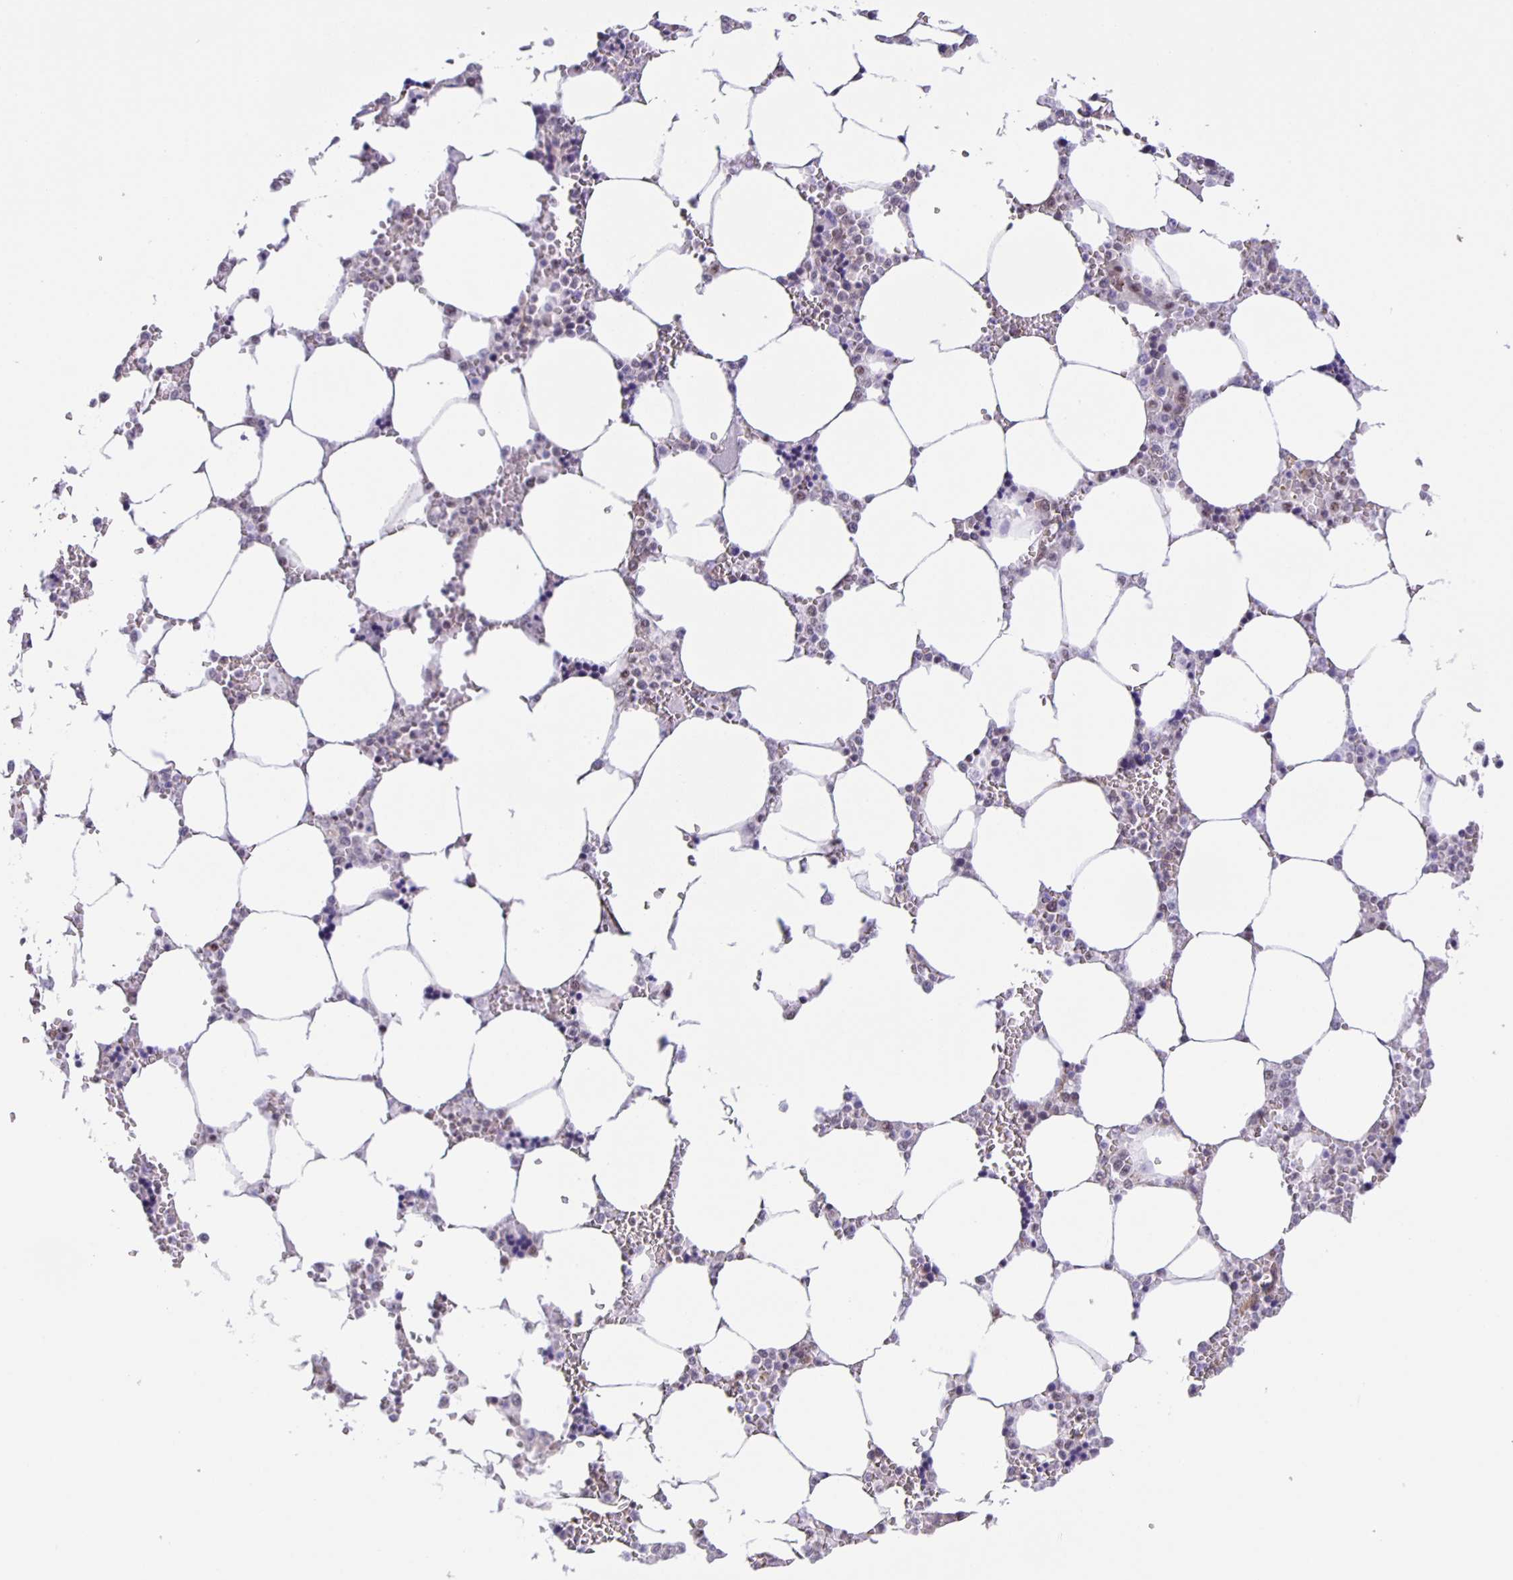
{"staining": {"intensity": "moderate", "quantity": "<25%", "location": "nuclear"}, "tissue": "bone marrow", "cell_type": "Hematopoietic cells", "image_type": "normal", "snomed": [{"axis": "morphology", "description": "Normal tissue, NOS"}, {"axis": "topography", "description": "Bone marrow"}], "caption": "Brown immunohistochemical staining in unremarkable bone marrow reveals moderate nuclear staining in approximately <25% of hematopoietic cells. Immunohistochemistry stains the protein in brown and the nuclei are stained blue.", "gene": "ZRANB2", "patient": {"sex": "male", "age": 64}}